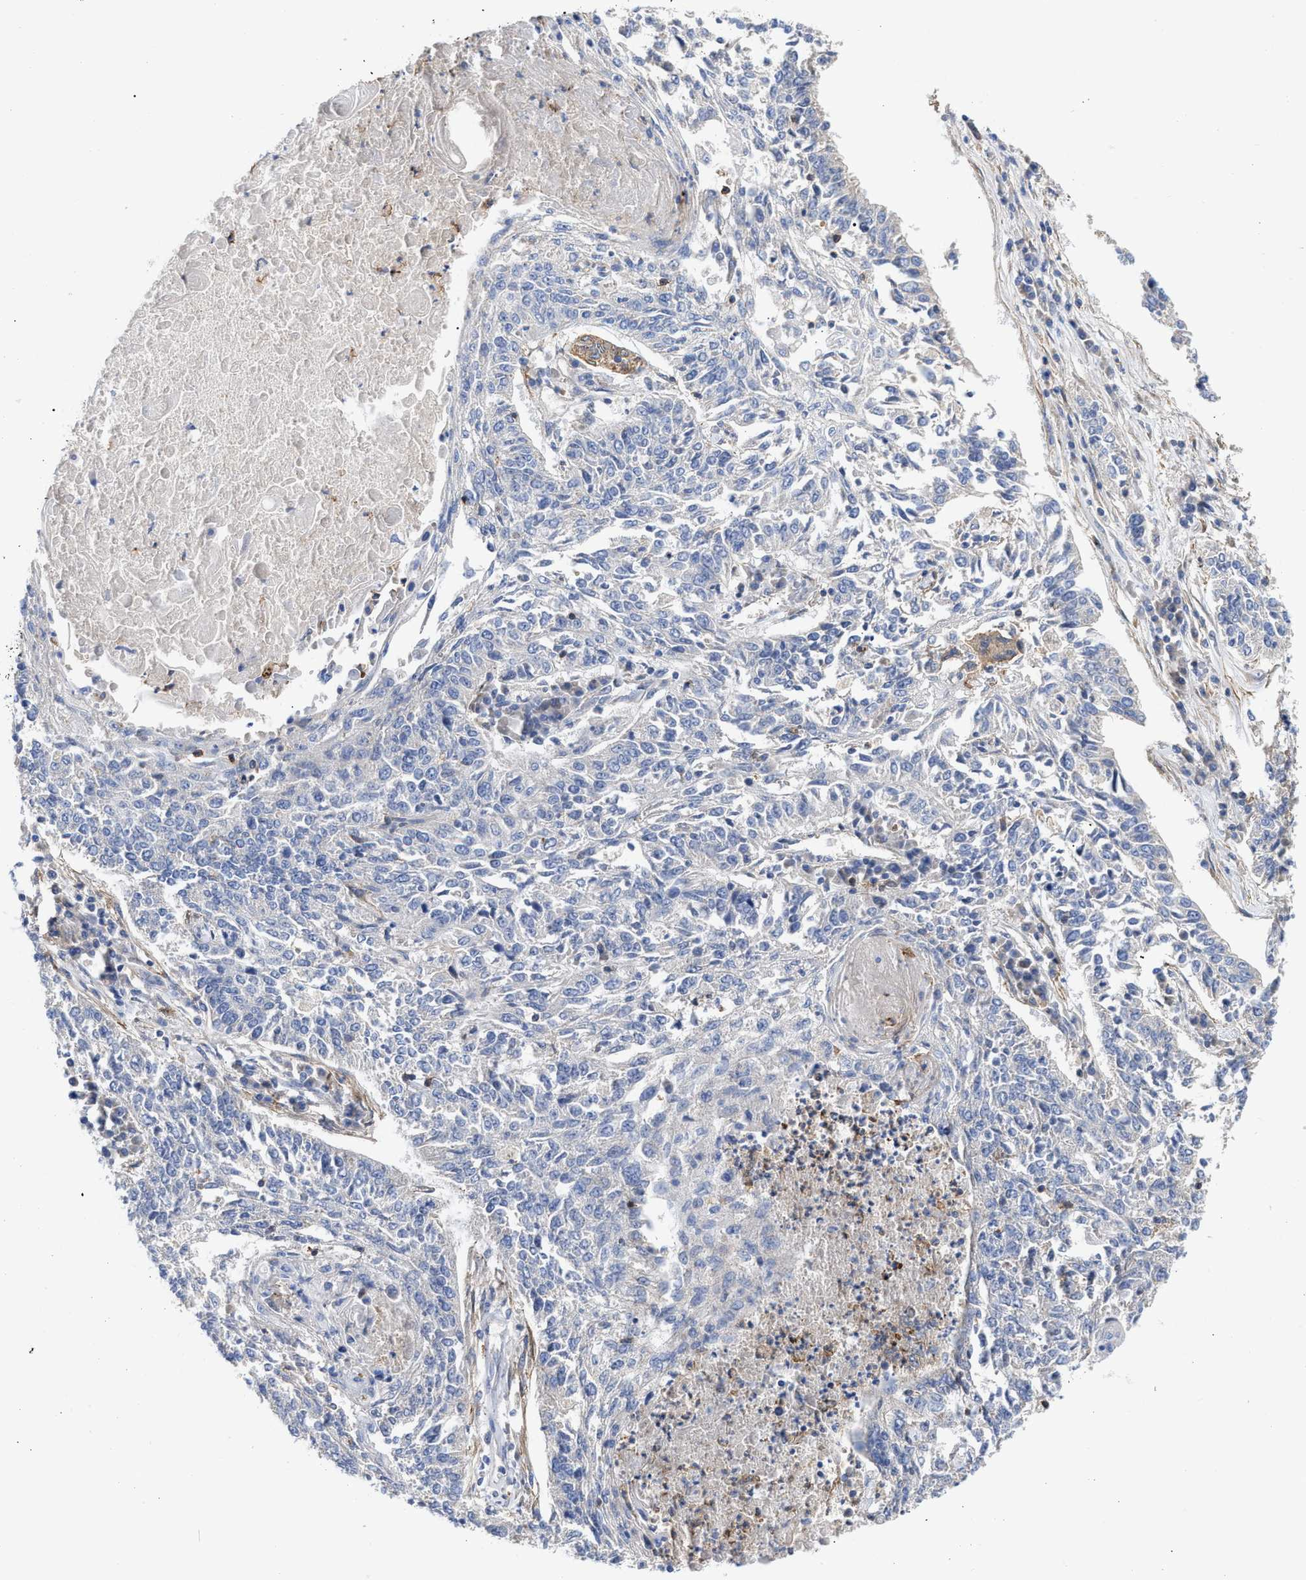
{"staining": {"intensity": "negative", "quantity": "none", "location": "none"}, "tissue": "lung cancer", "cell_type": "Tumor cells", "image_type": "cancer", "snomed": [{"axis": "morphology", "description": "Normal tissue, NOS"}, {"axis": "morphology", "description": "Squamous cell carcinoma, NOS"}, {"axis": "topography", "description": "Cartilage tissue"}, {"axis": "topography", "description": "Bronchus"}, {"axis": "topography", "description": "Lung"}], "caption": "Lung squamous cell carcinoma was stained to show a protein in brown. There is no significant positivity in tumor cells. The staining was performed using DAB (3,3'-diaminobenzidine) to visualize the protein expression in brown, while the nuclei were stained in blue with hematoxylin (Magnification: 20x).", "gene": "HS3ST5", "patient": {"sex": "female", "age": 49}}